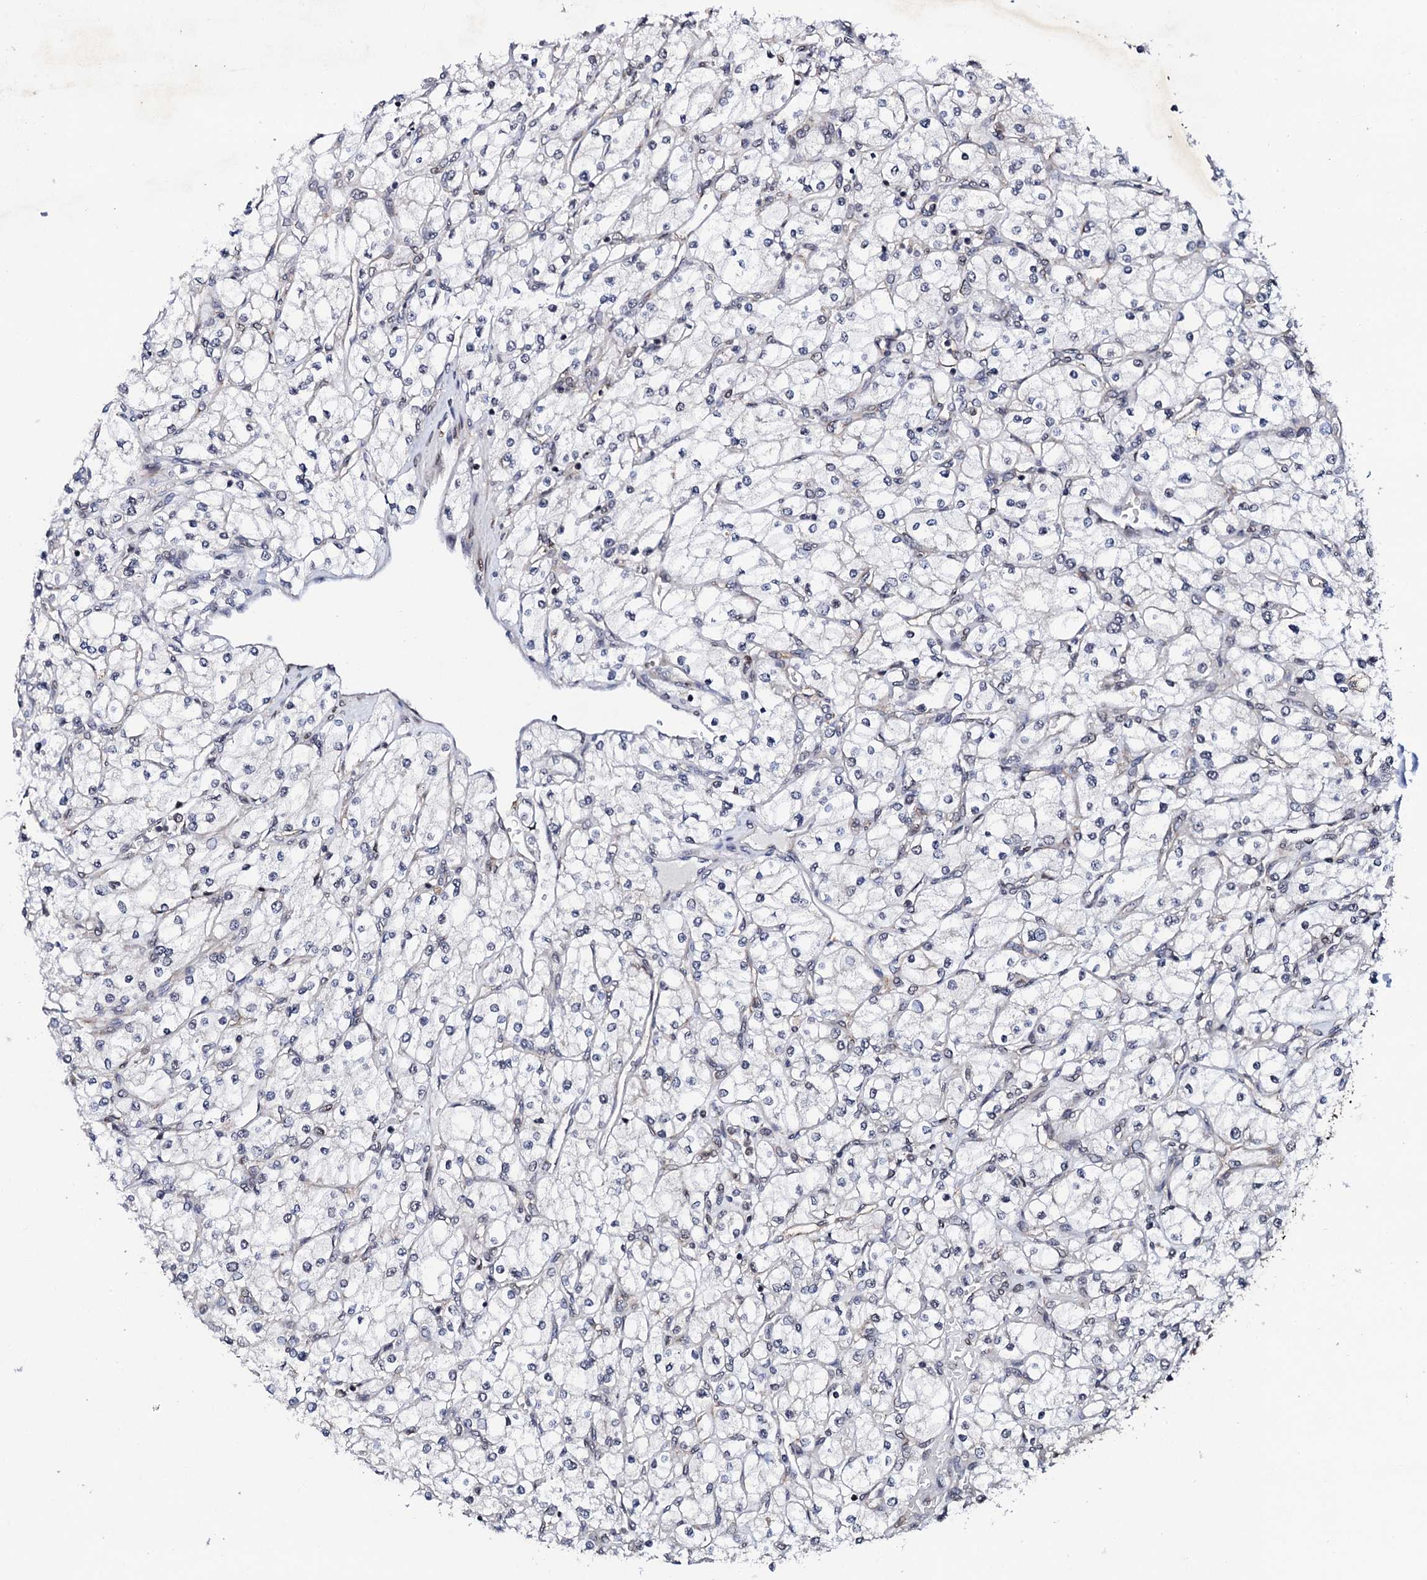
{"staining": {"intensity": "negative", "quantity": "none", "location": "none"}, "tissue": "renal cancer", "cell_type": "Tumor cells", "image_type": "cancer", "snomed": [{"axis": "morphology", "description": "Adenocarcinoma, NOS"}, {"axis": "topography", "description": "Kidney"}], "caption": "The IHC photomicrograph has no significant positivity in tumor cells of renal cancer tissue. The staining is performed using DAB (3,3'-diaminobenzidine) brown chromogen with nuclei counter-stained in using hematoxylin.", "gene": "CSTF3", "patient": {"sex": "male", "age": 80}}